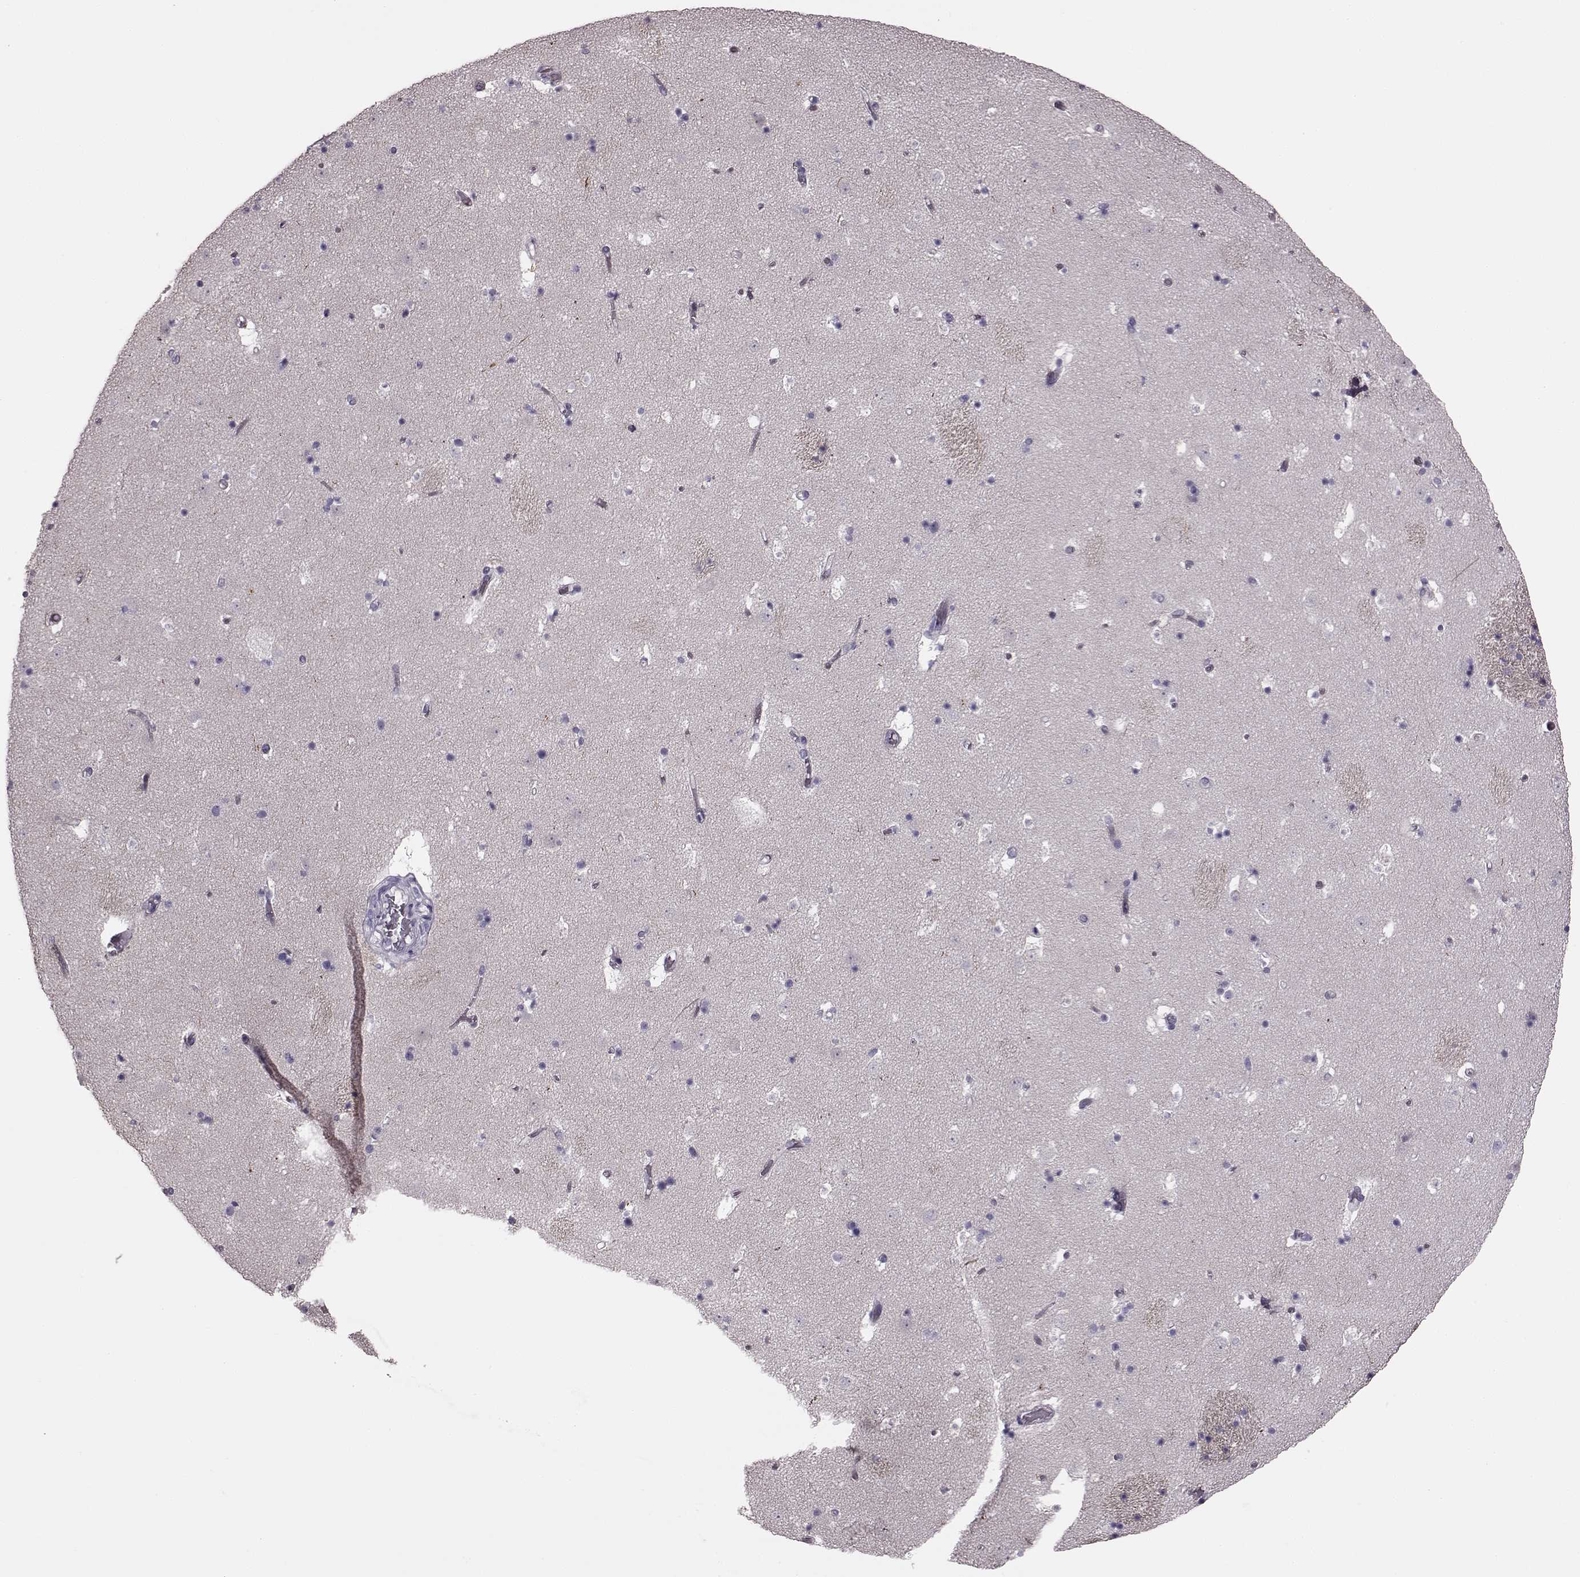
{"staining": {"intensity": "negative", "quantity": "none", "location": "none"}, "tissue": "caudate", "cell_type": "Glial cells", "image_type": "normal", "snomed": [{"axis": "morphology", "description": "Normal tissue, NOS"}, {"axis": "topography", "description": "Lateral ventricle wall"}], "caption": "Human caudate stained for a protein using IHC exhibits no positivity in glial cells.", "gene": "SNTG1", "patient": {"sex": "female", "age": 42}}